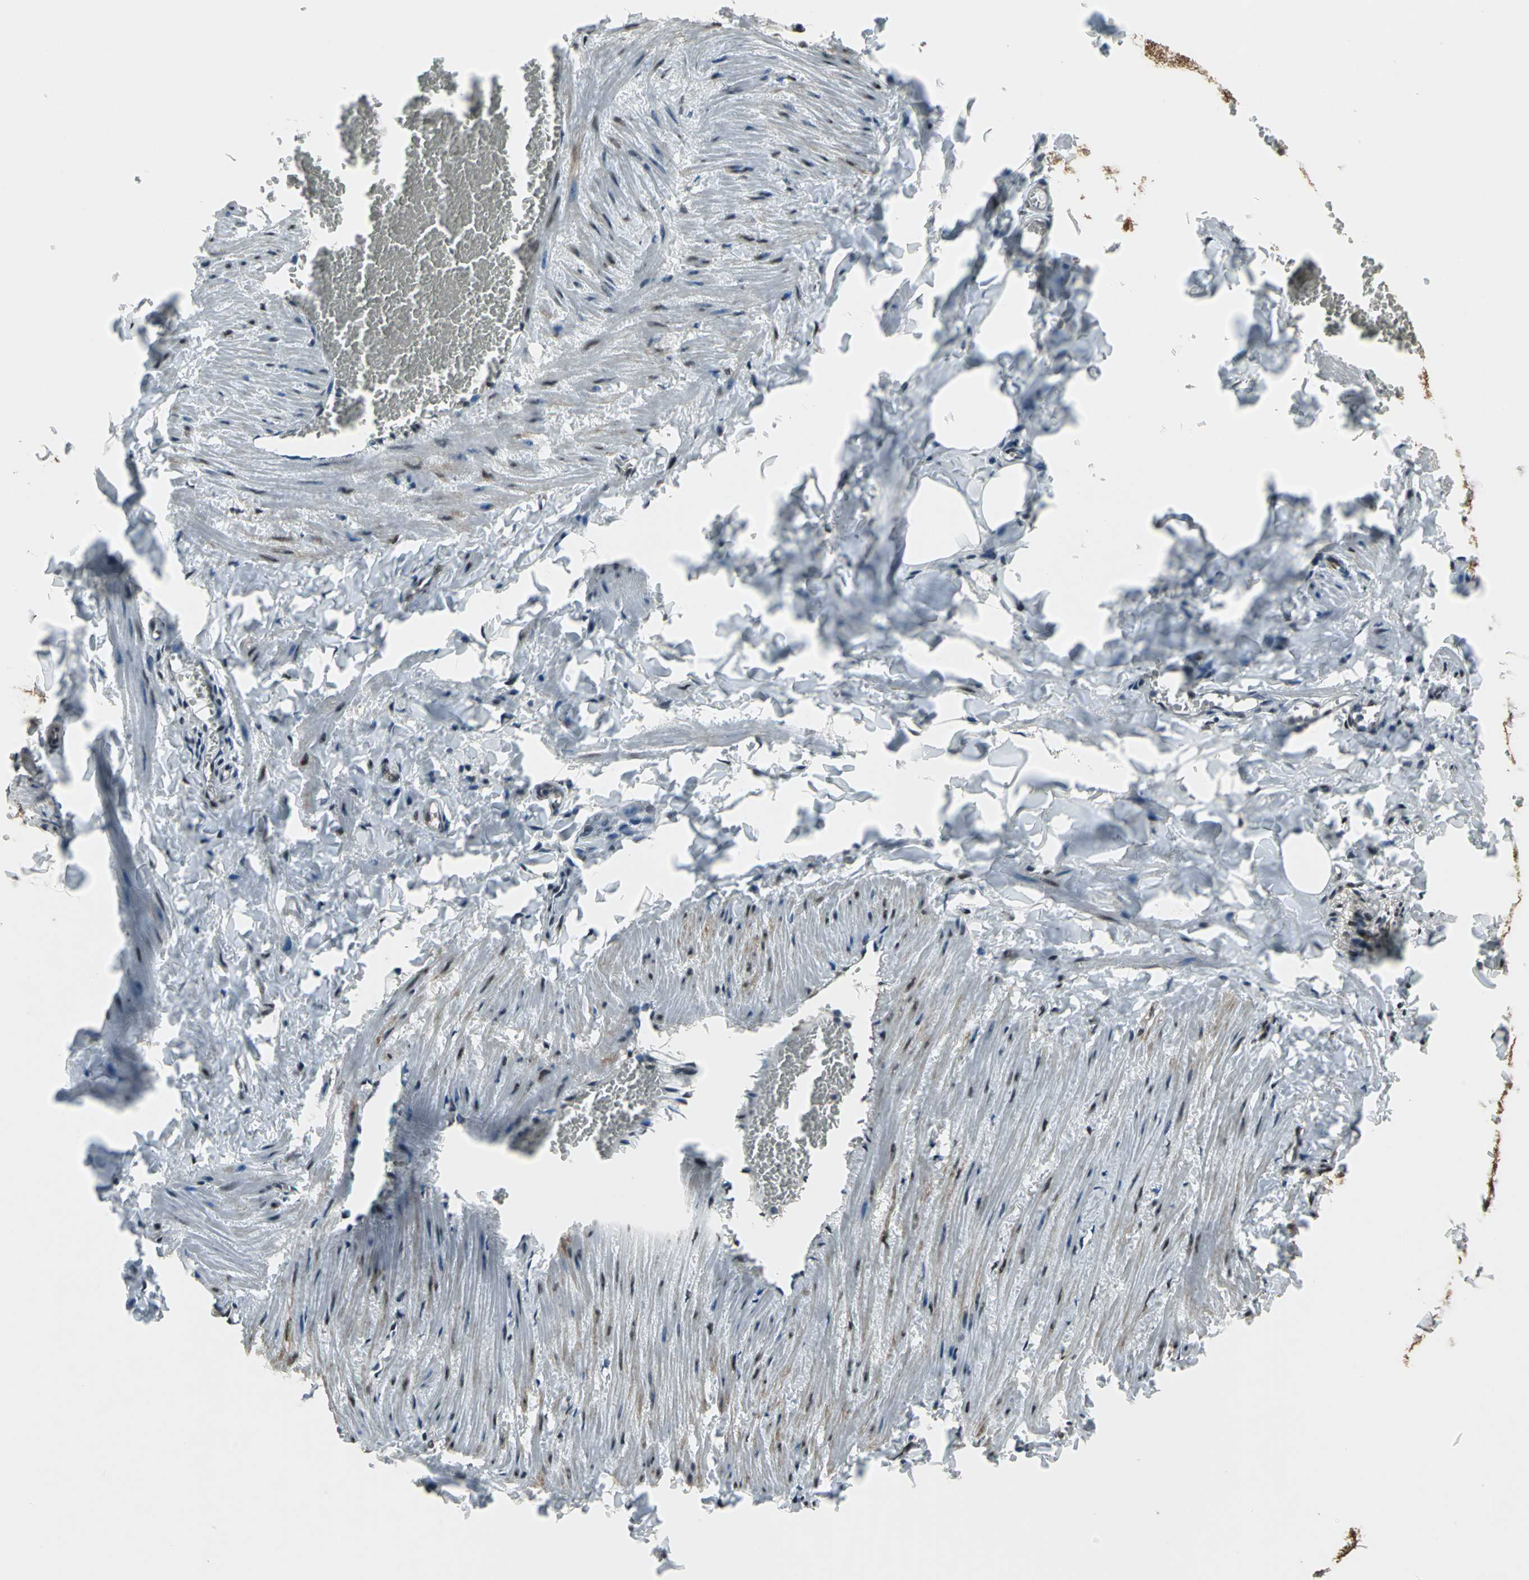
{"staining": {"intensity": "strong", "quantity": ">75%", "location": "cytoplasmic/membranous,nuclear"}, "tissue": "adipose tissue", "cell_type": "Adipocytes", "image_type": "normal", "snomed": [{"axis": "morphology", "description": "Normal tissue, NOS"}, {"axis": "topography", "description": "Vascular tissue"}], "caption": "Adipocytes demonstrate high levels of strong cytoplasmic/membranous,nuclear staining in about >75% of cells in benign human adipose tissue. The protein is stained brown, and the nuclei are stained in blue (DAB (3,3'-diaminobenzidine) IHC with brightfield microscopy, high magnification).", "gene": "COPS5", "patient": {"sex": "male", "age": 41}}